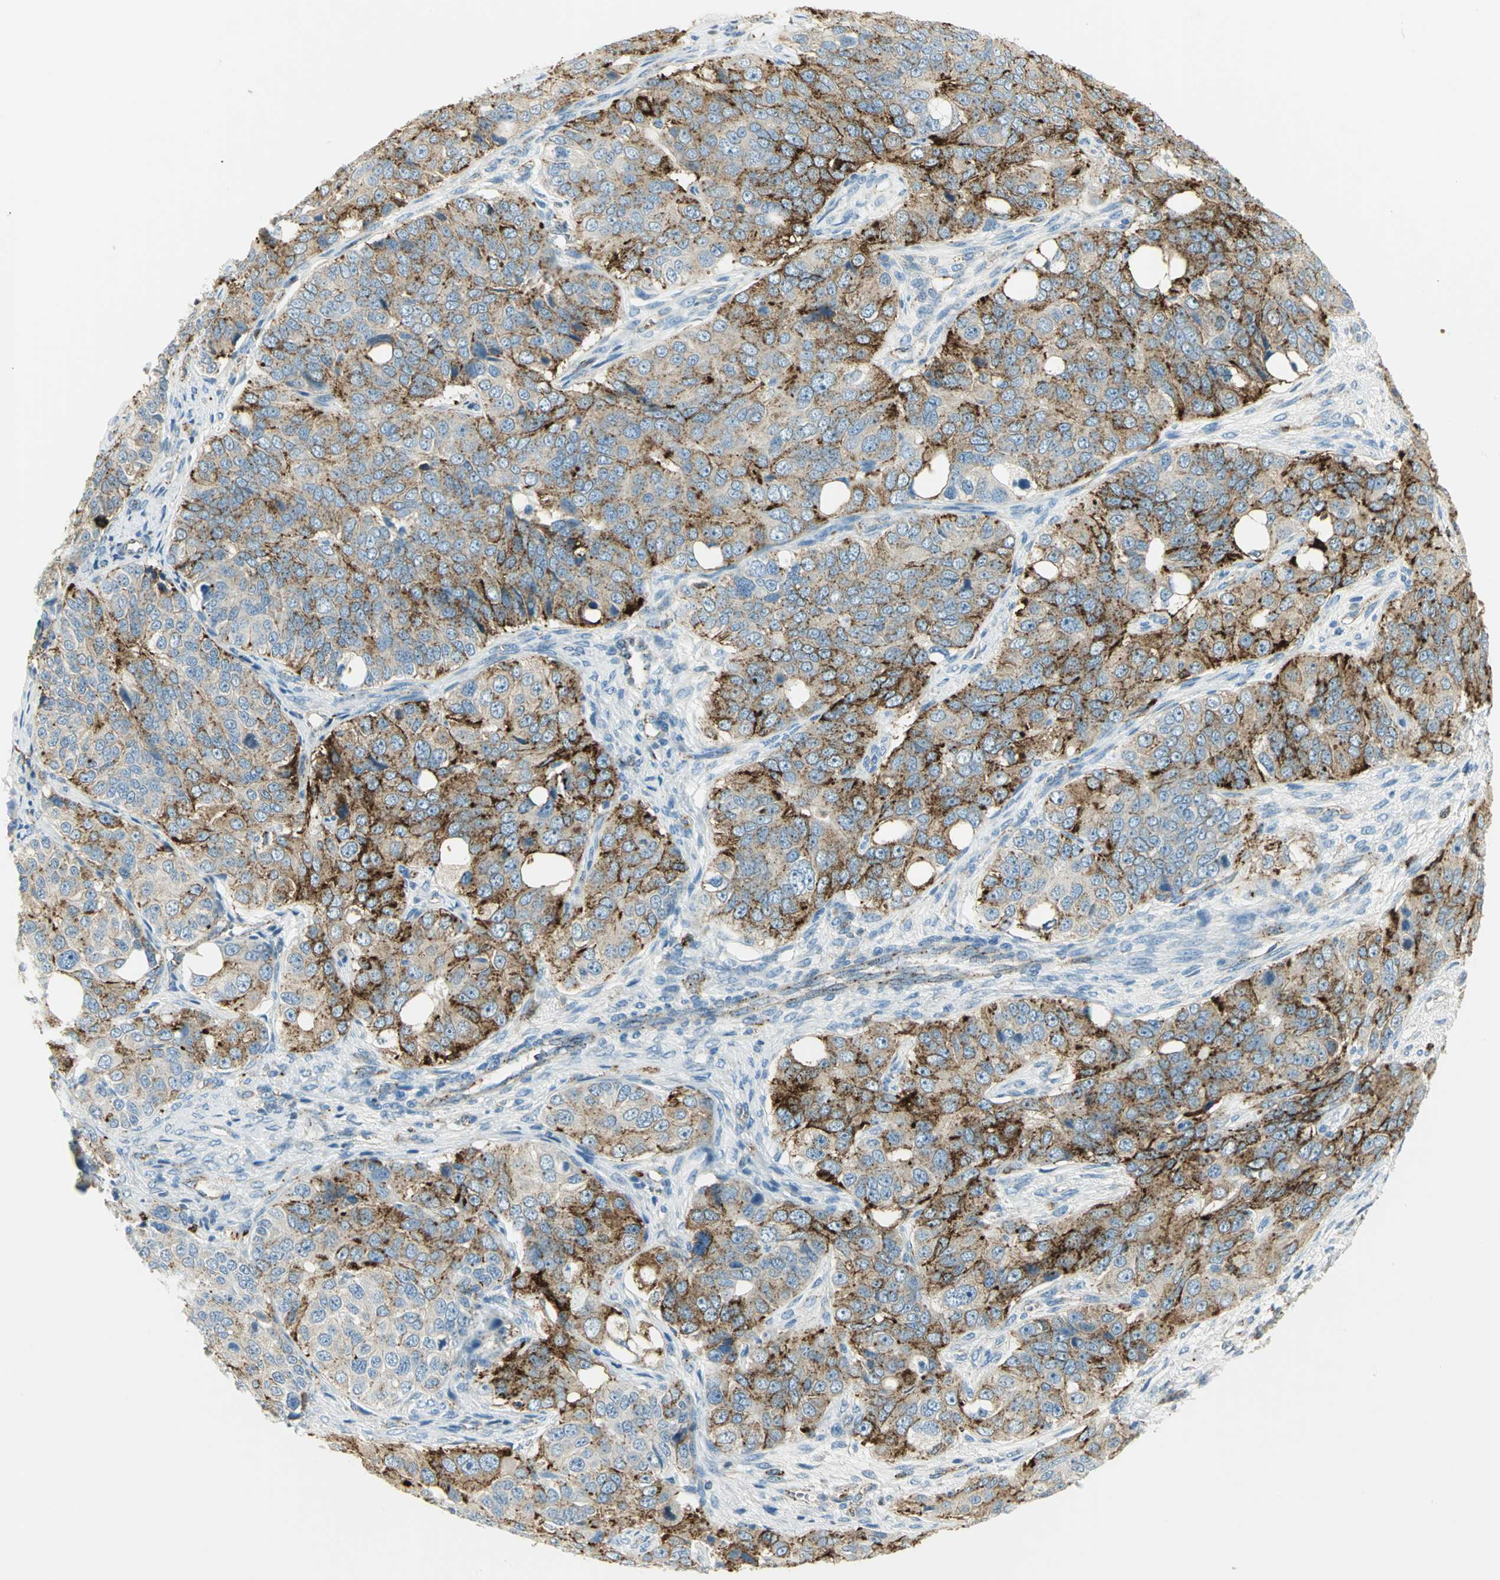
{"staining": {"intensity": "strong", "quantity": "25%-75%", "location": "cytoplasmic/membranous"}, "tissue": "ovarian cancer", "cell_type": "Tumor cells", "image_type": "cancer", "snomed": [{"axis": "morphology", "description": "Carcinoma, endometroid"}, {"axis": "topography", "description": "Ovary"}], "caption": "Protein staining of ovarian cancer tissue displays strong cytoplasmic/membranous staining in about 25%-75% of tumor cells.", "gene": "ARSA", "patient": {"sex": "female", "age": 51}}